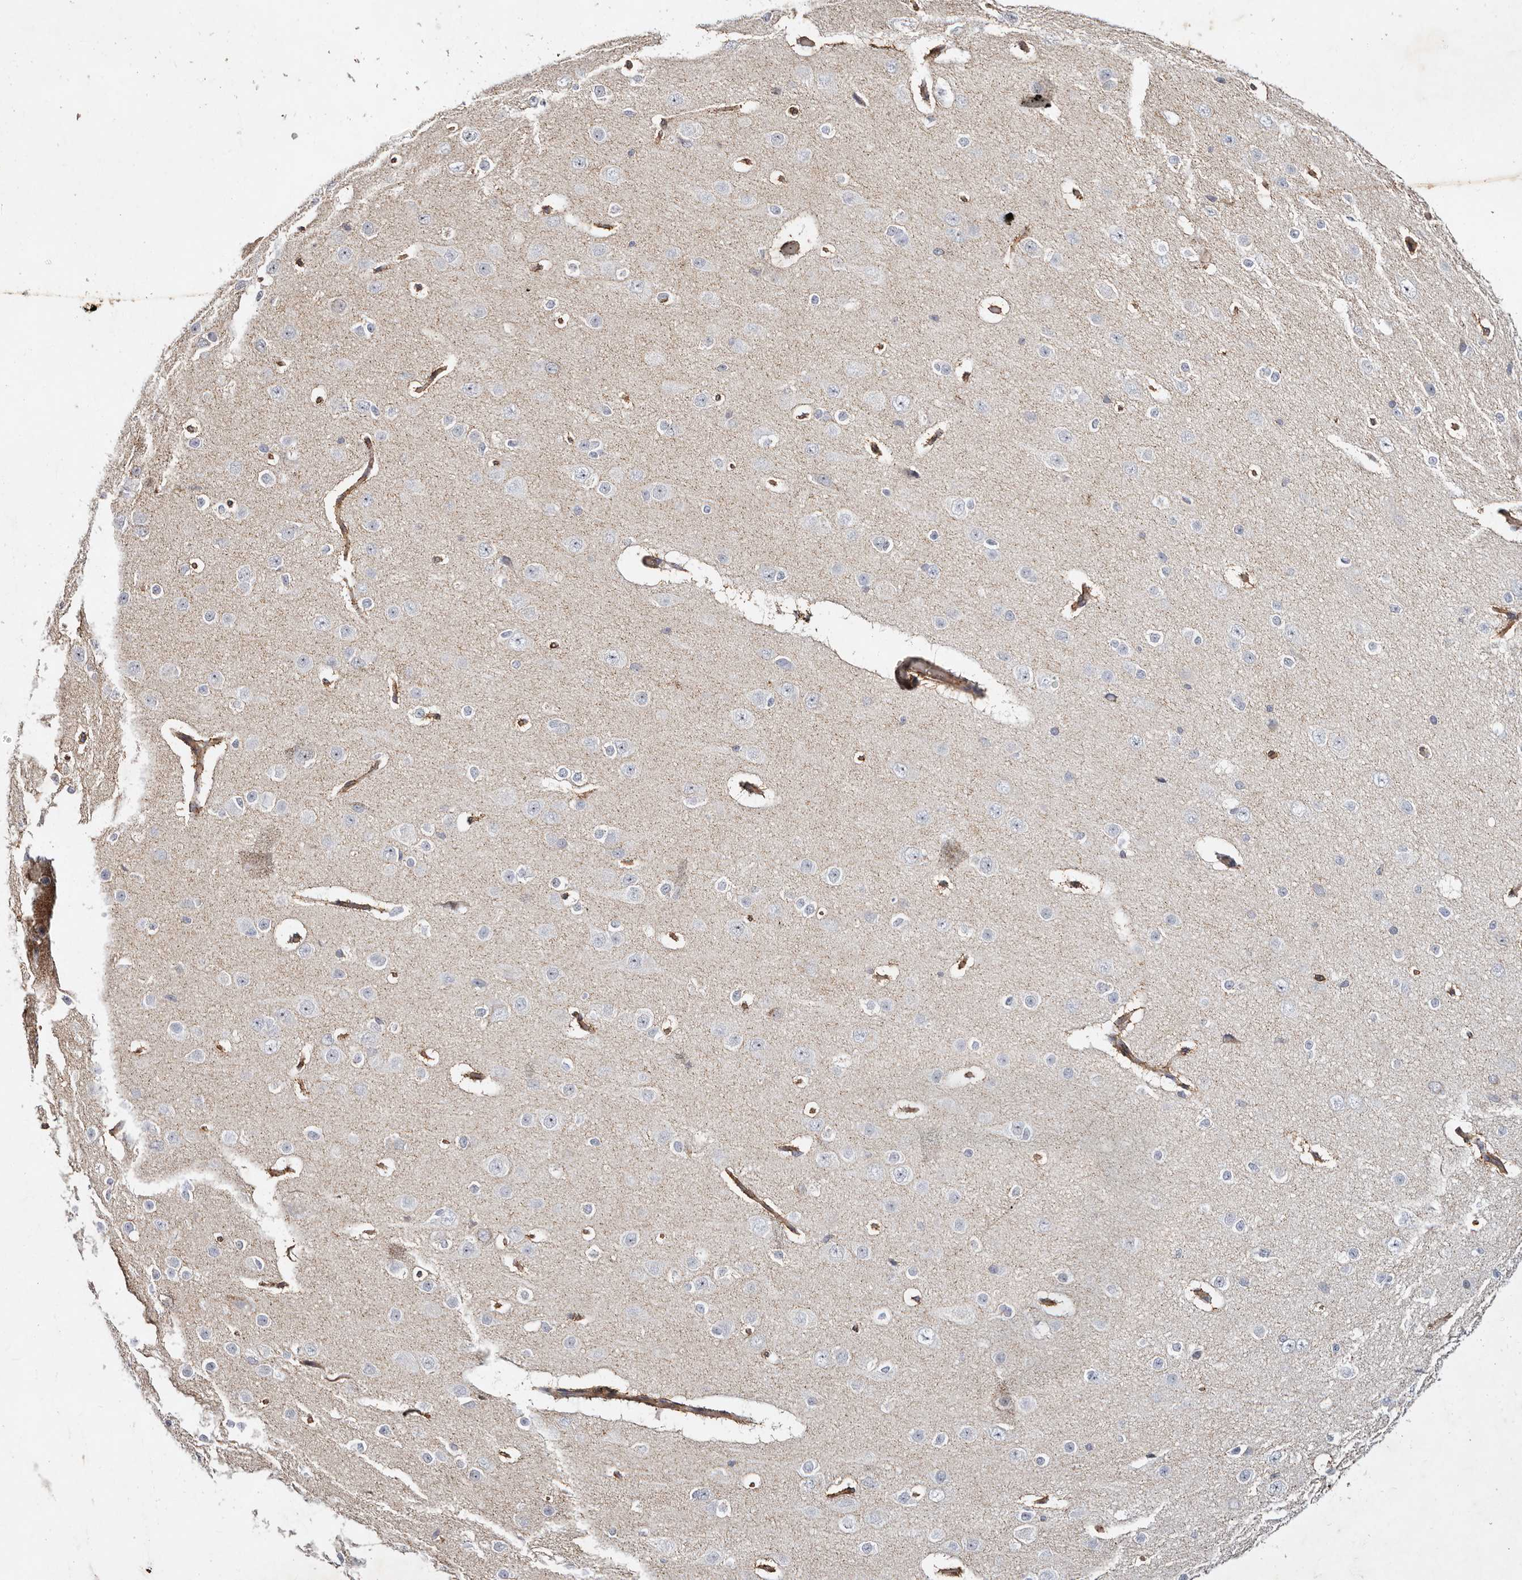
{"staining": {"intensity": "moderate", "quantity": ">75%", "location": "cytoplasmic/membranous"}, "tissue": "cerebral cortex", "cell_type": "Endothelial cells", "image_type": "normal", "snomed": [{"axis": "morphology", "description": "Normal tissue, NOS"}, {"axis": "morphology", "description": "Developmental malformation"}, {"axis": "topography", "description": "Cerebral cortex"}], "caption": "Human cerebral cortex stained with a brown dye displays moderate cytoplasmic/membranous positive positivity in about >75% of endothelial cells.", "gene": "SERPINH1", "patient": {"sex": "female", "age": 30}}